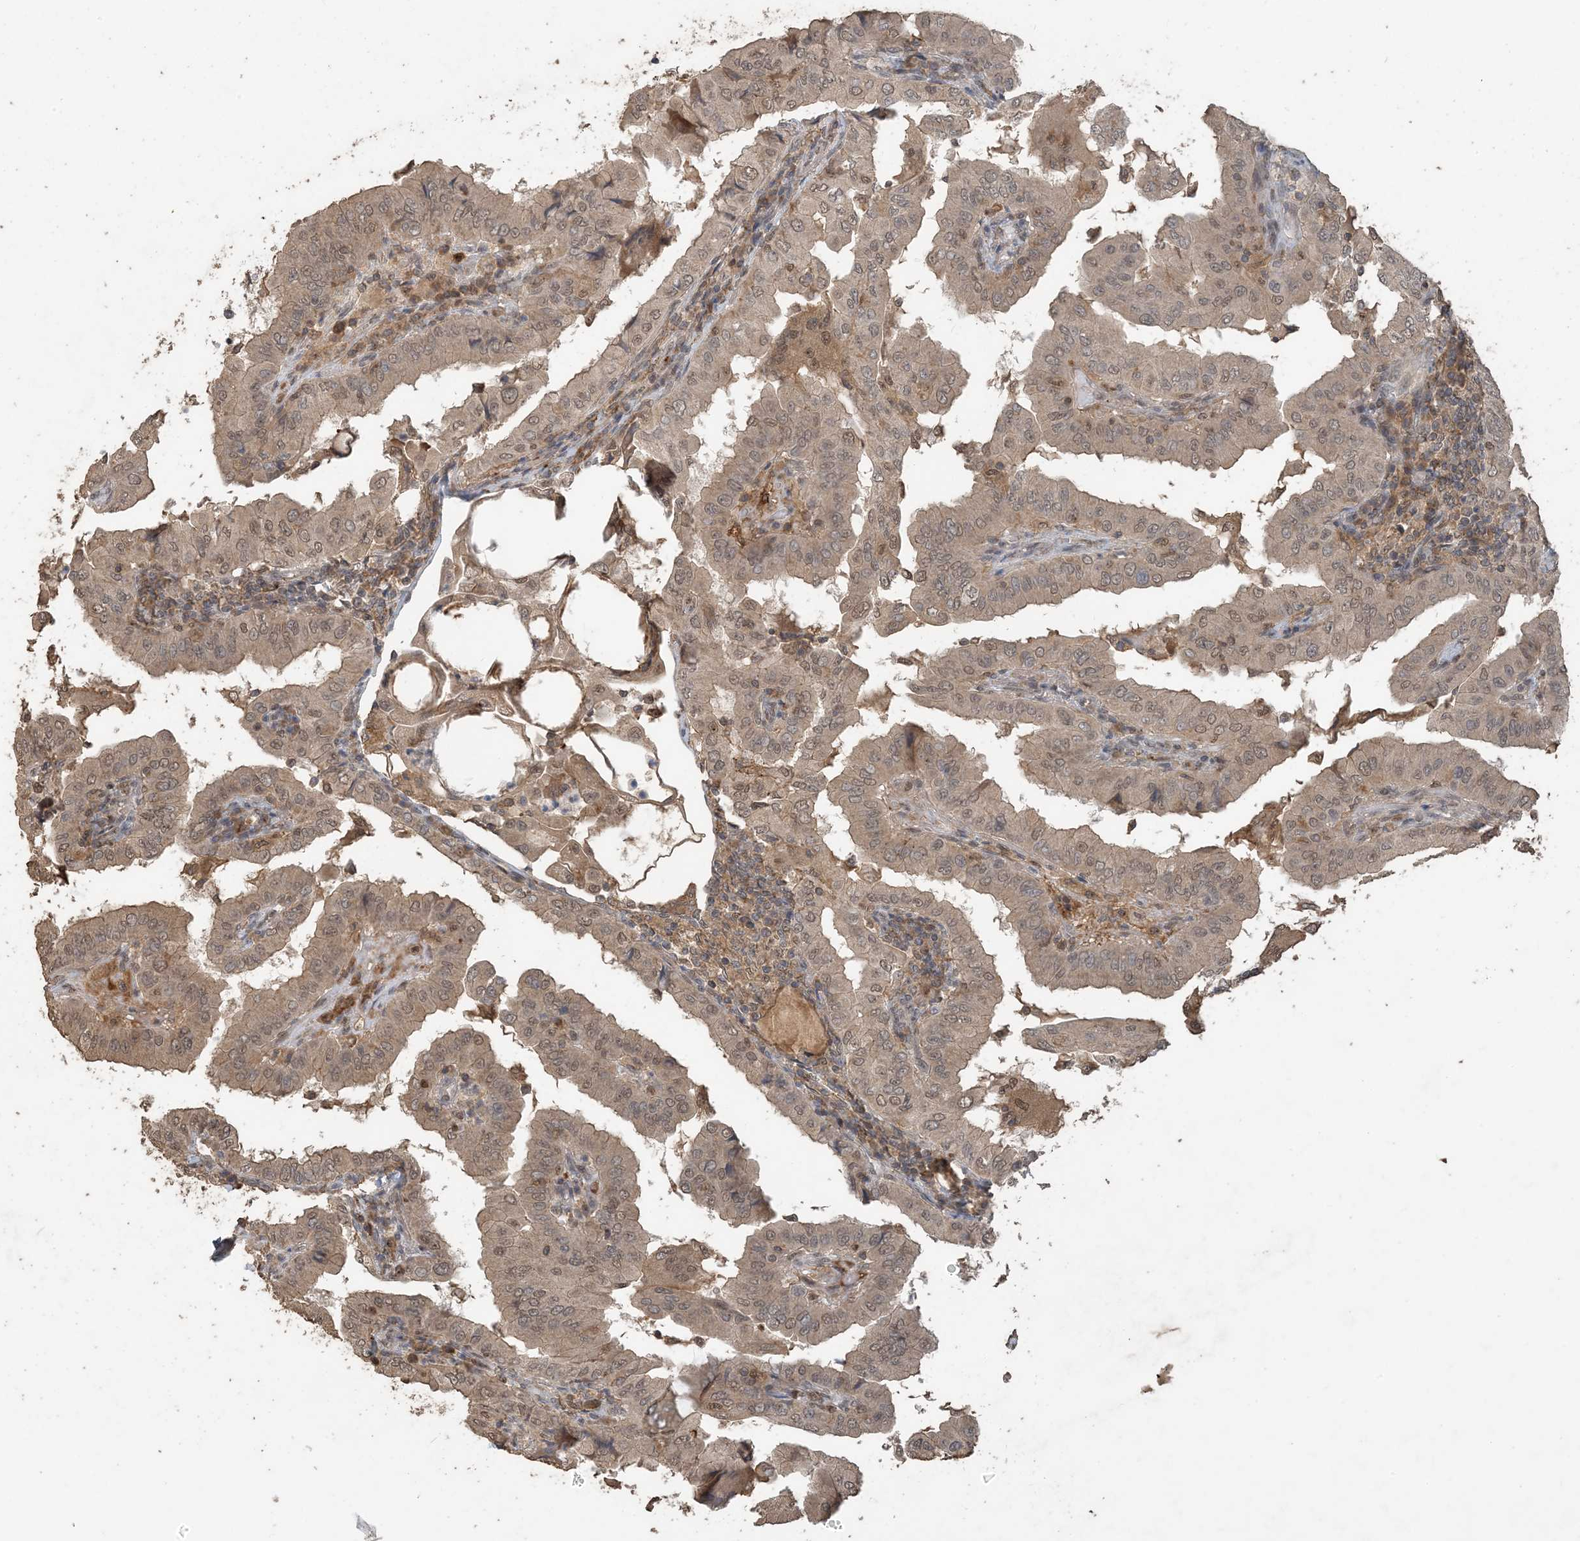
{"staining": {"intensity": "weak", "quantity": ">75%", "location": "cytoplasmic/membranous,nuclear"}, "tissue": "thyroid cancer", "cell_type": "Tumor cells", "image_type": "cancer", "snomed": [{"axis": "morphology", "description": "Papillary adenocarcinoma, NOS"}, {"axis": "topography", "description": "Thyroid gland"}], "caption": "Papillary adenocarcinoma (thyroid) stained for a protein (brown) reveals weak cytoplasmic/membranous and nuclear positive positivity in about >75% of tumor cells.", "gene": "ZC3H12A", "patient": {"sex": "male", "age": 33}}